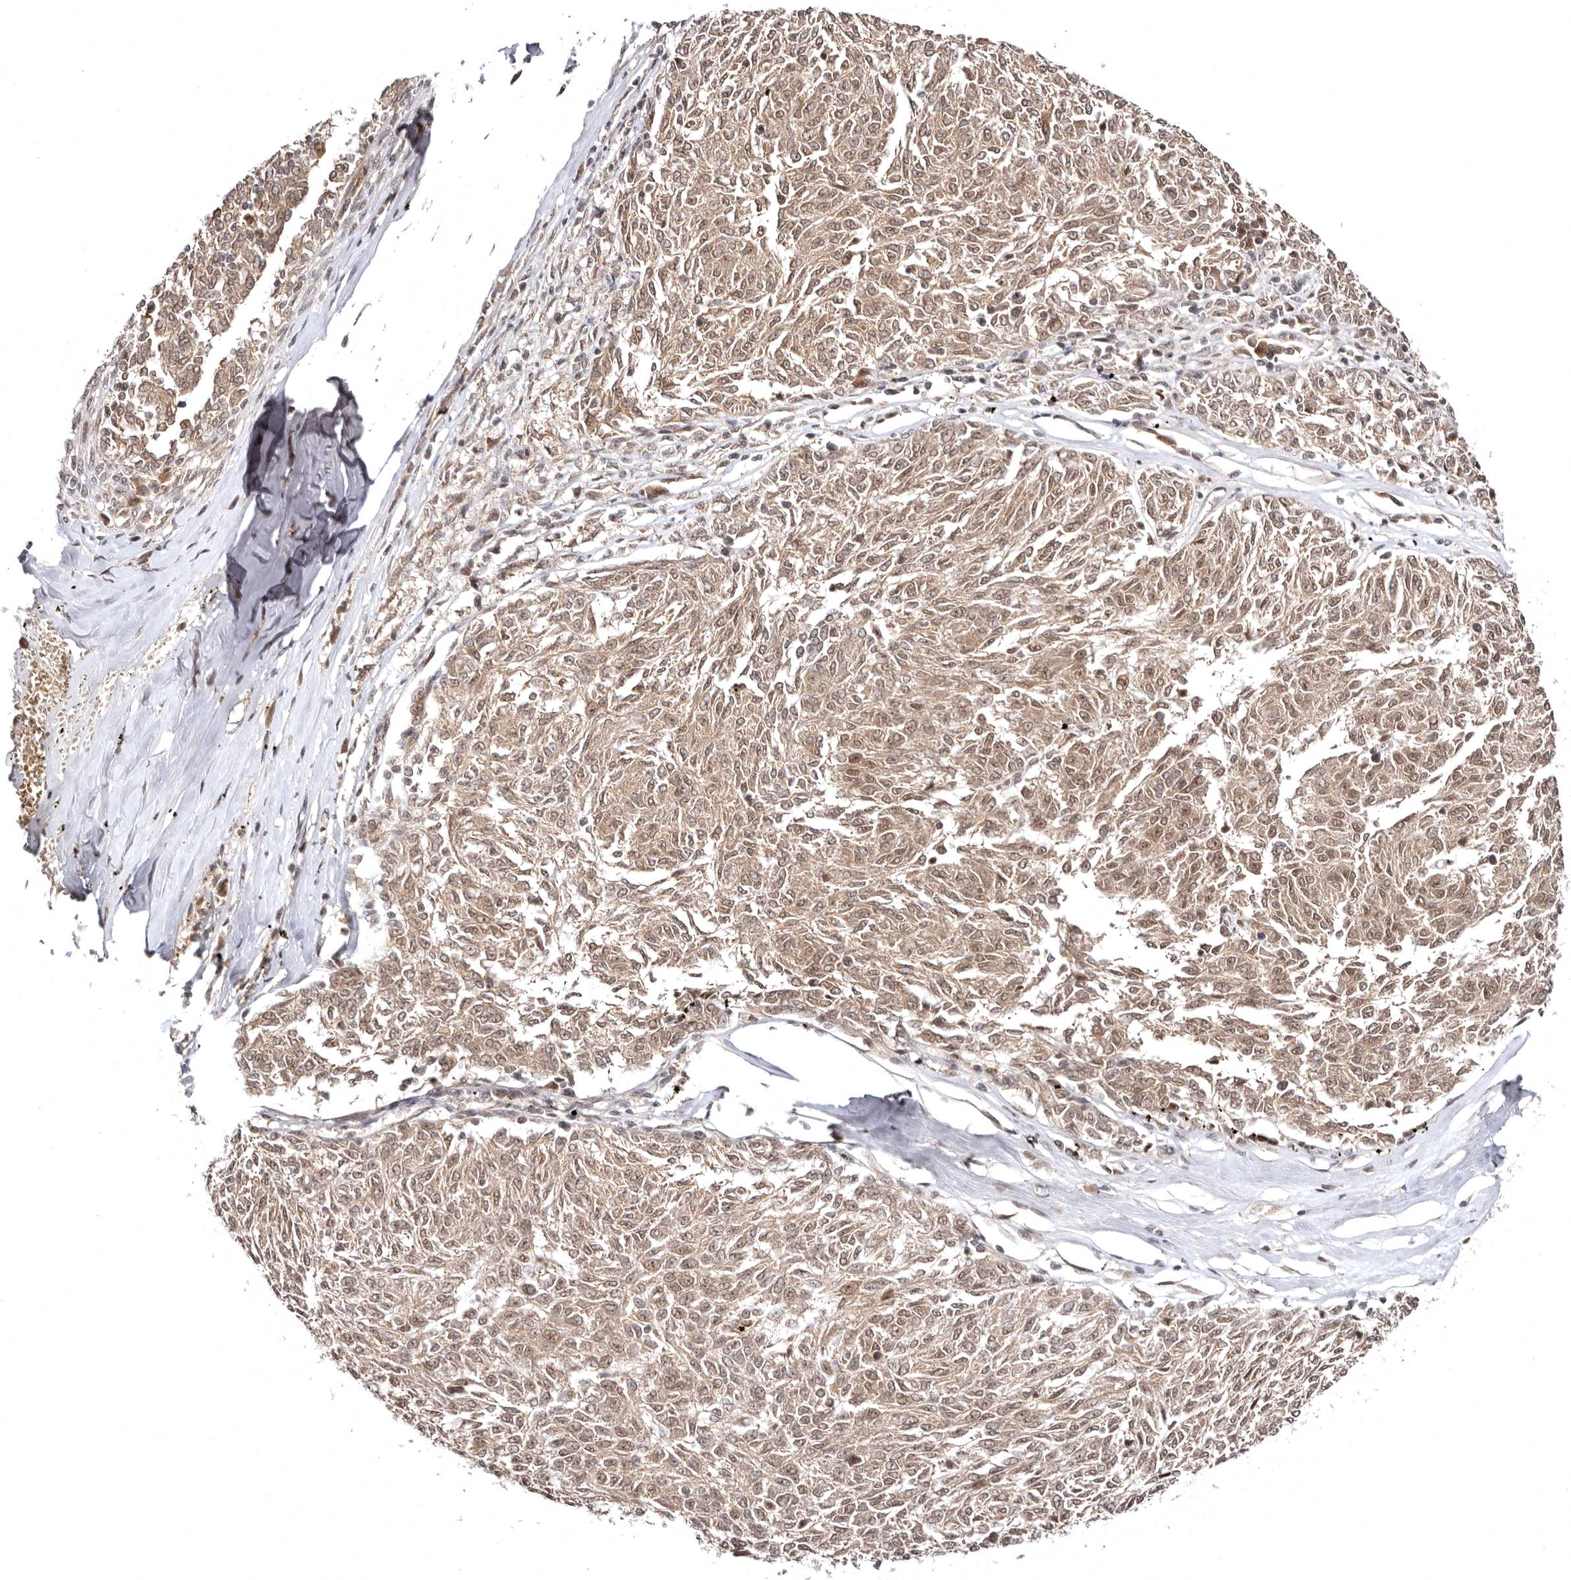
{"staining": {"intensity": "weak", "quantity": ">75%", "location": "cytoplasmic/membranous,nuclear"}, "tissue": "melanoma", "cell_type": "Tumor cells", "image_type": "cancer", "snomed": [{"axis": "morphology", "description": "Malignant melanoma, NOS"}, {"axis": "topography", "description": "Skin"}], "caption": "A photomicrograph showing weak cytoplasmic/membranous and nuclear staining in about >75% of tumor cells in malignant melanoma, as visualized by brown immunohistochemical staining.", "gene": "MED8", "patient": {"sex": "female", "age": 72}}